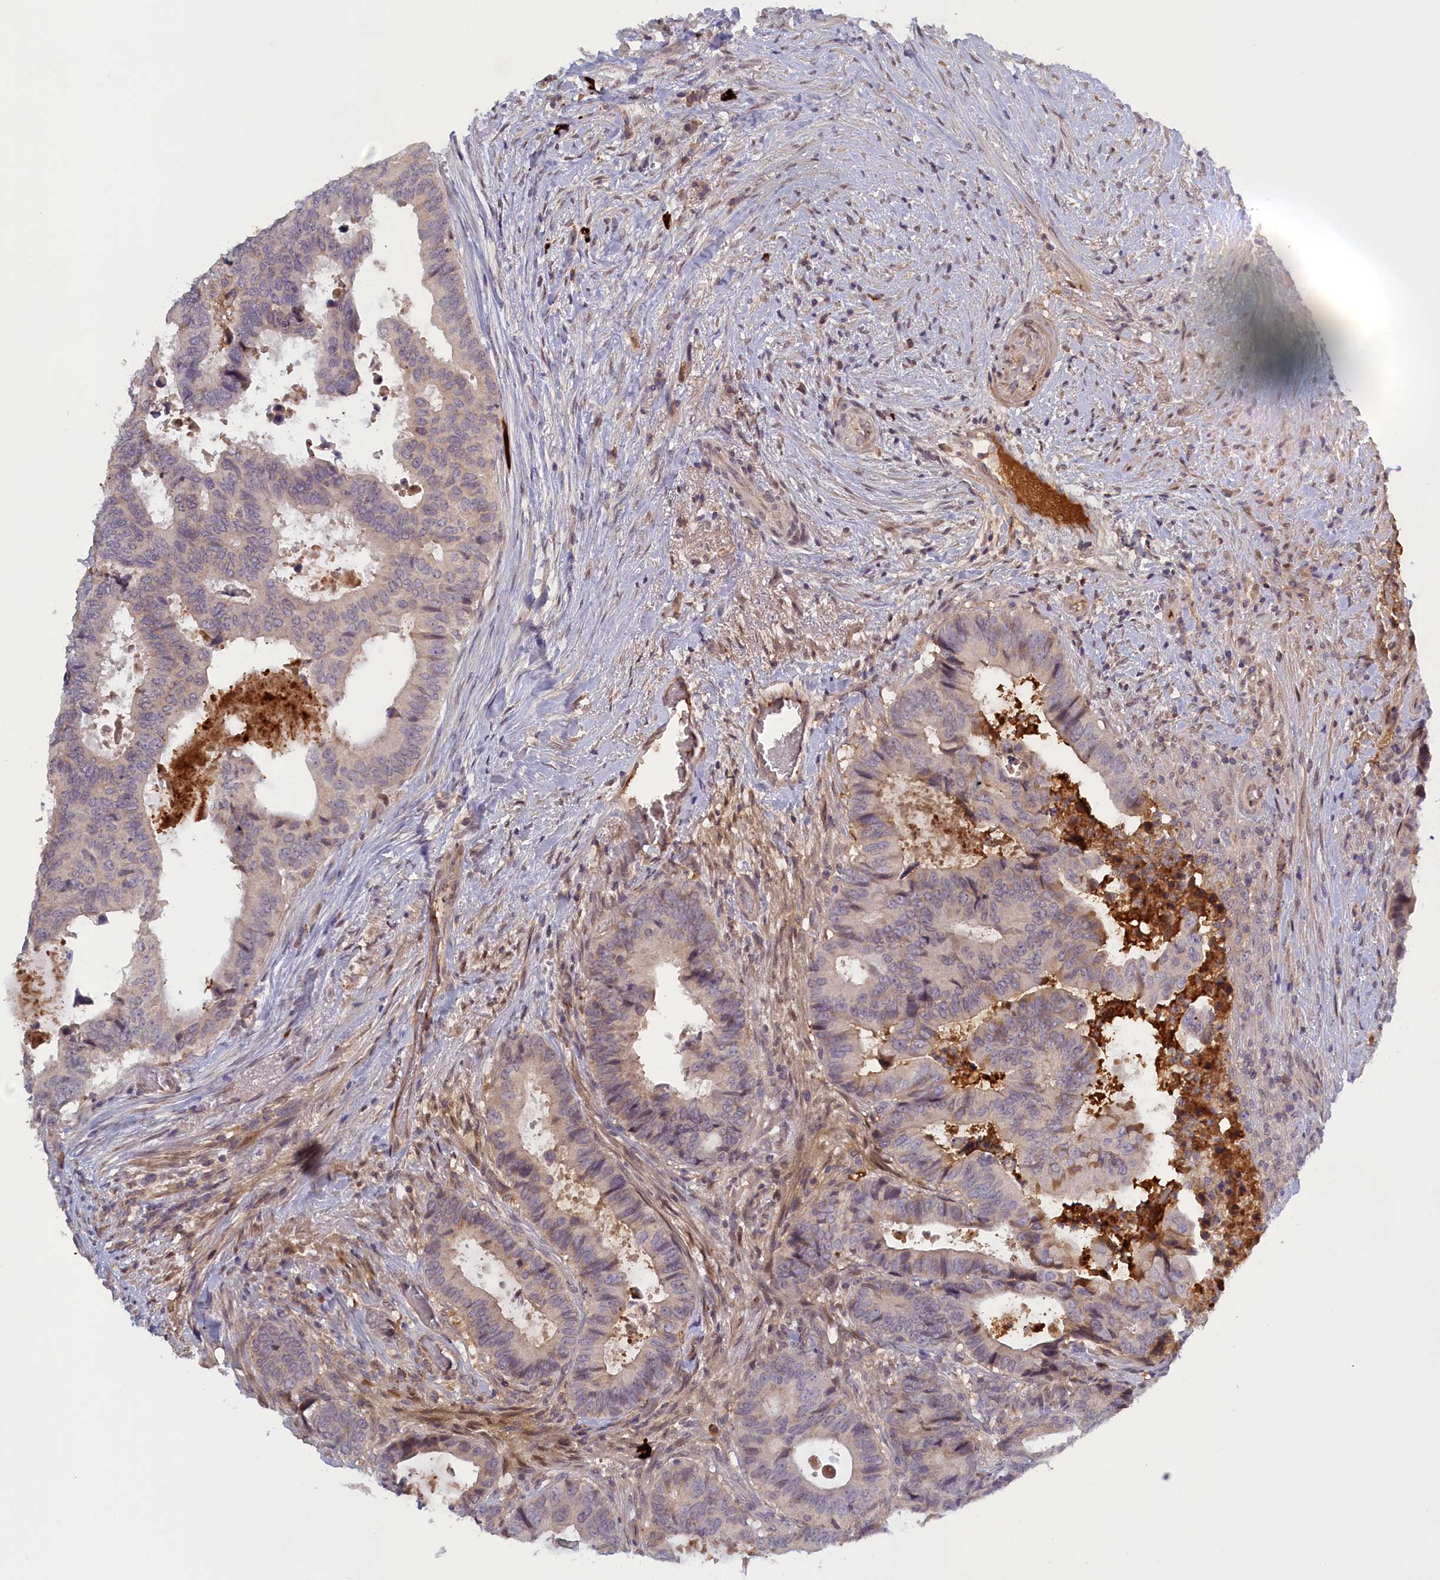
{"staining": {"intensity": "negative", "quantity": "none", "location": "none"}, "tissue": "colorectal cancer", "cell_type": "Tumor cells", "image_type": "cancer", "snomed": [{"axis": "morphology", "description": "Adenocarcinoma, NOS"}, {"axis": "topography", "description": "Colon"}], "caption": "A photomicrograph of human colorectal cancer (adenocarcinoma) is negative for staining in tumor cells.", "gene": "RRAD", "patient": {"sex": "male", "age": 85}}